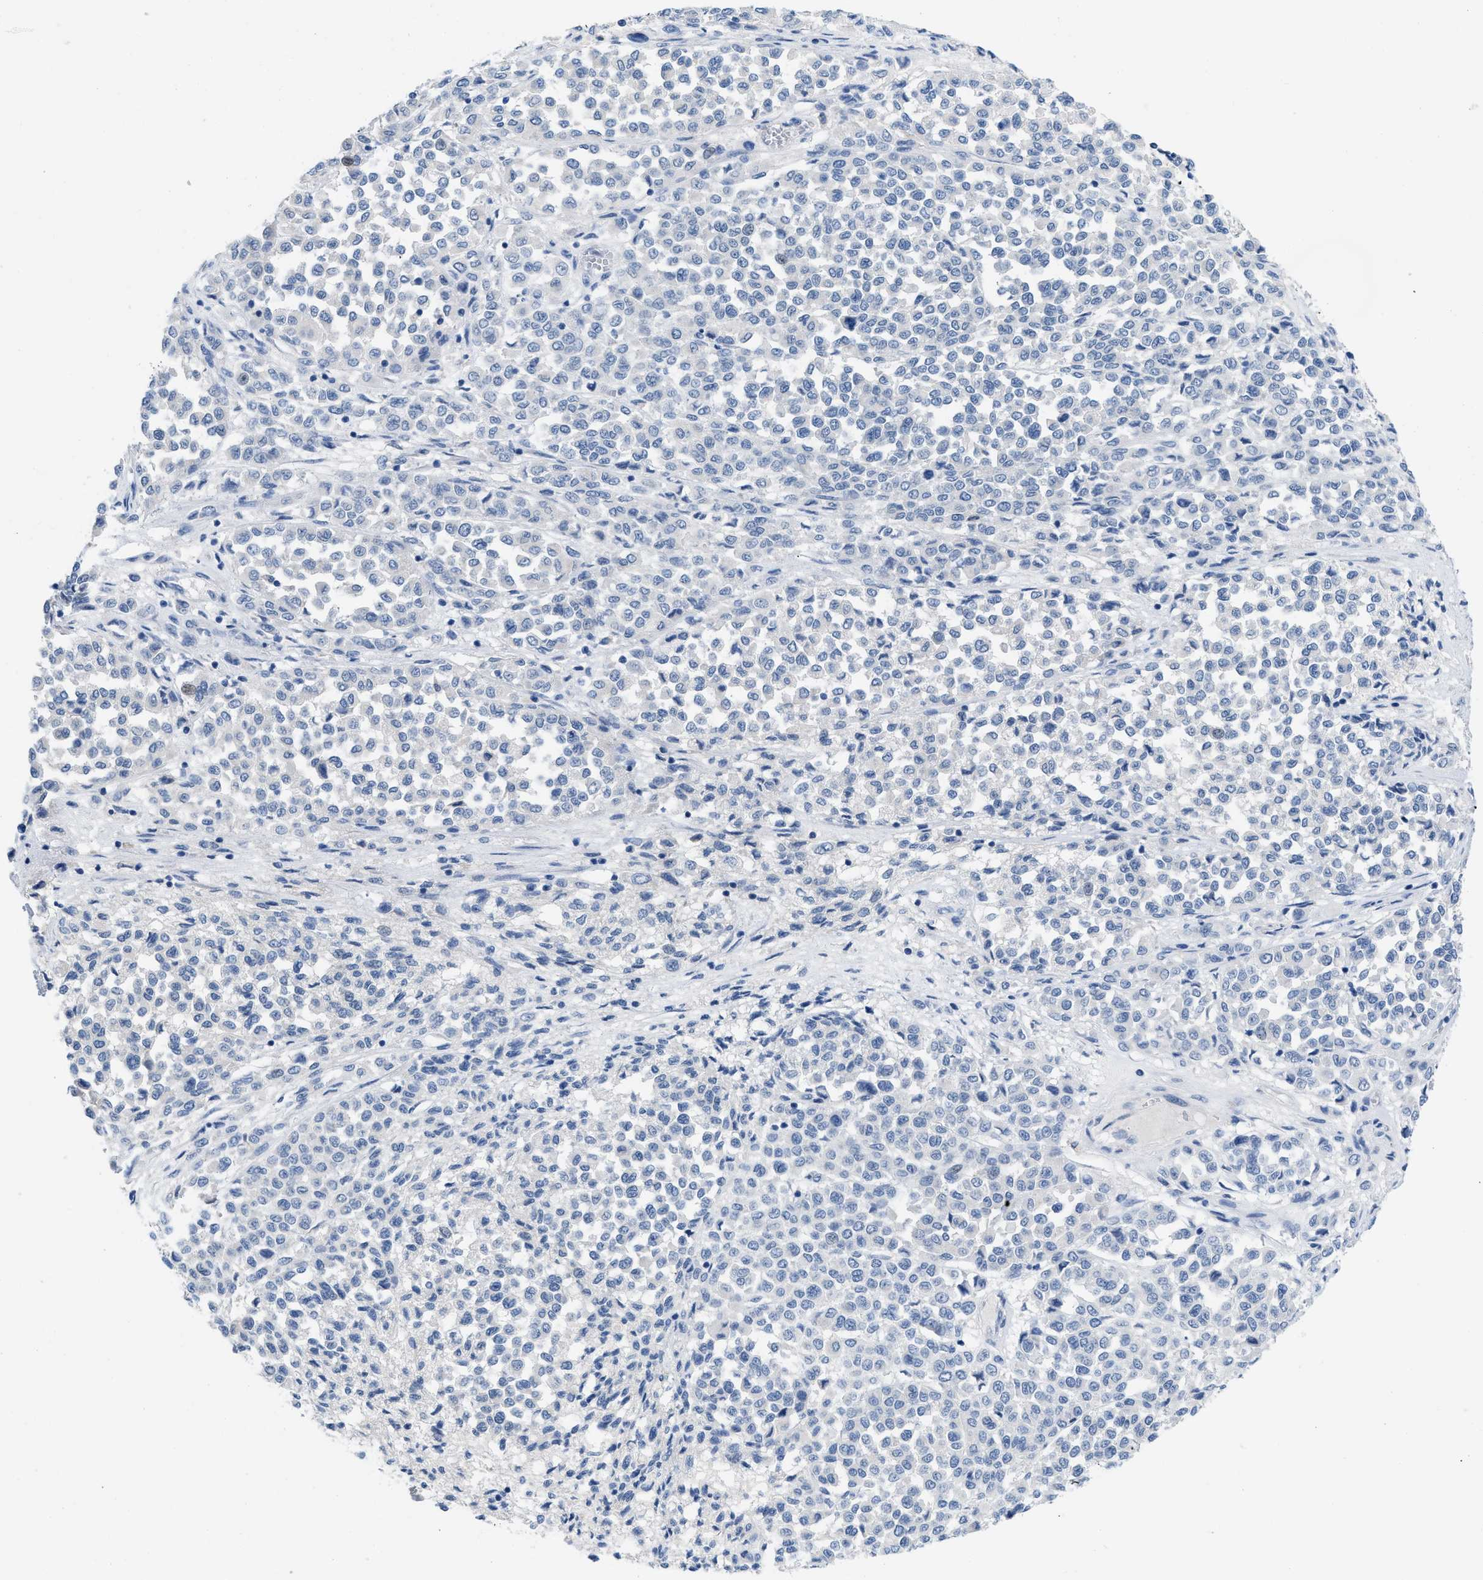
{"staining": {"intensity": "negative", "quantity": "none", "location": "none"}, "tissue": "melanoma", "cell_type": "Tumor cells", "image_type": "cancer", "snomed": [{"axis": "morphology", "description": "Malignant melanoma, Metastatic site"}, {"axis": "topography", "description": "Pancreas"}], "caption": "Immunohistochemistry (IHC) histopathology image of neoplastic tissue: human melanoma stained with DAB exhibits no significant protein staining in tumor cells.", "gene": "PYY", "patient": {"sex": "female", "age": 30}}